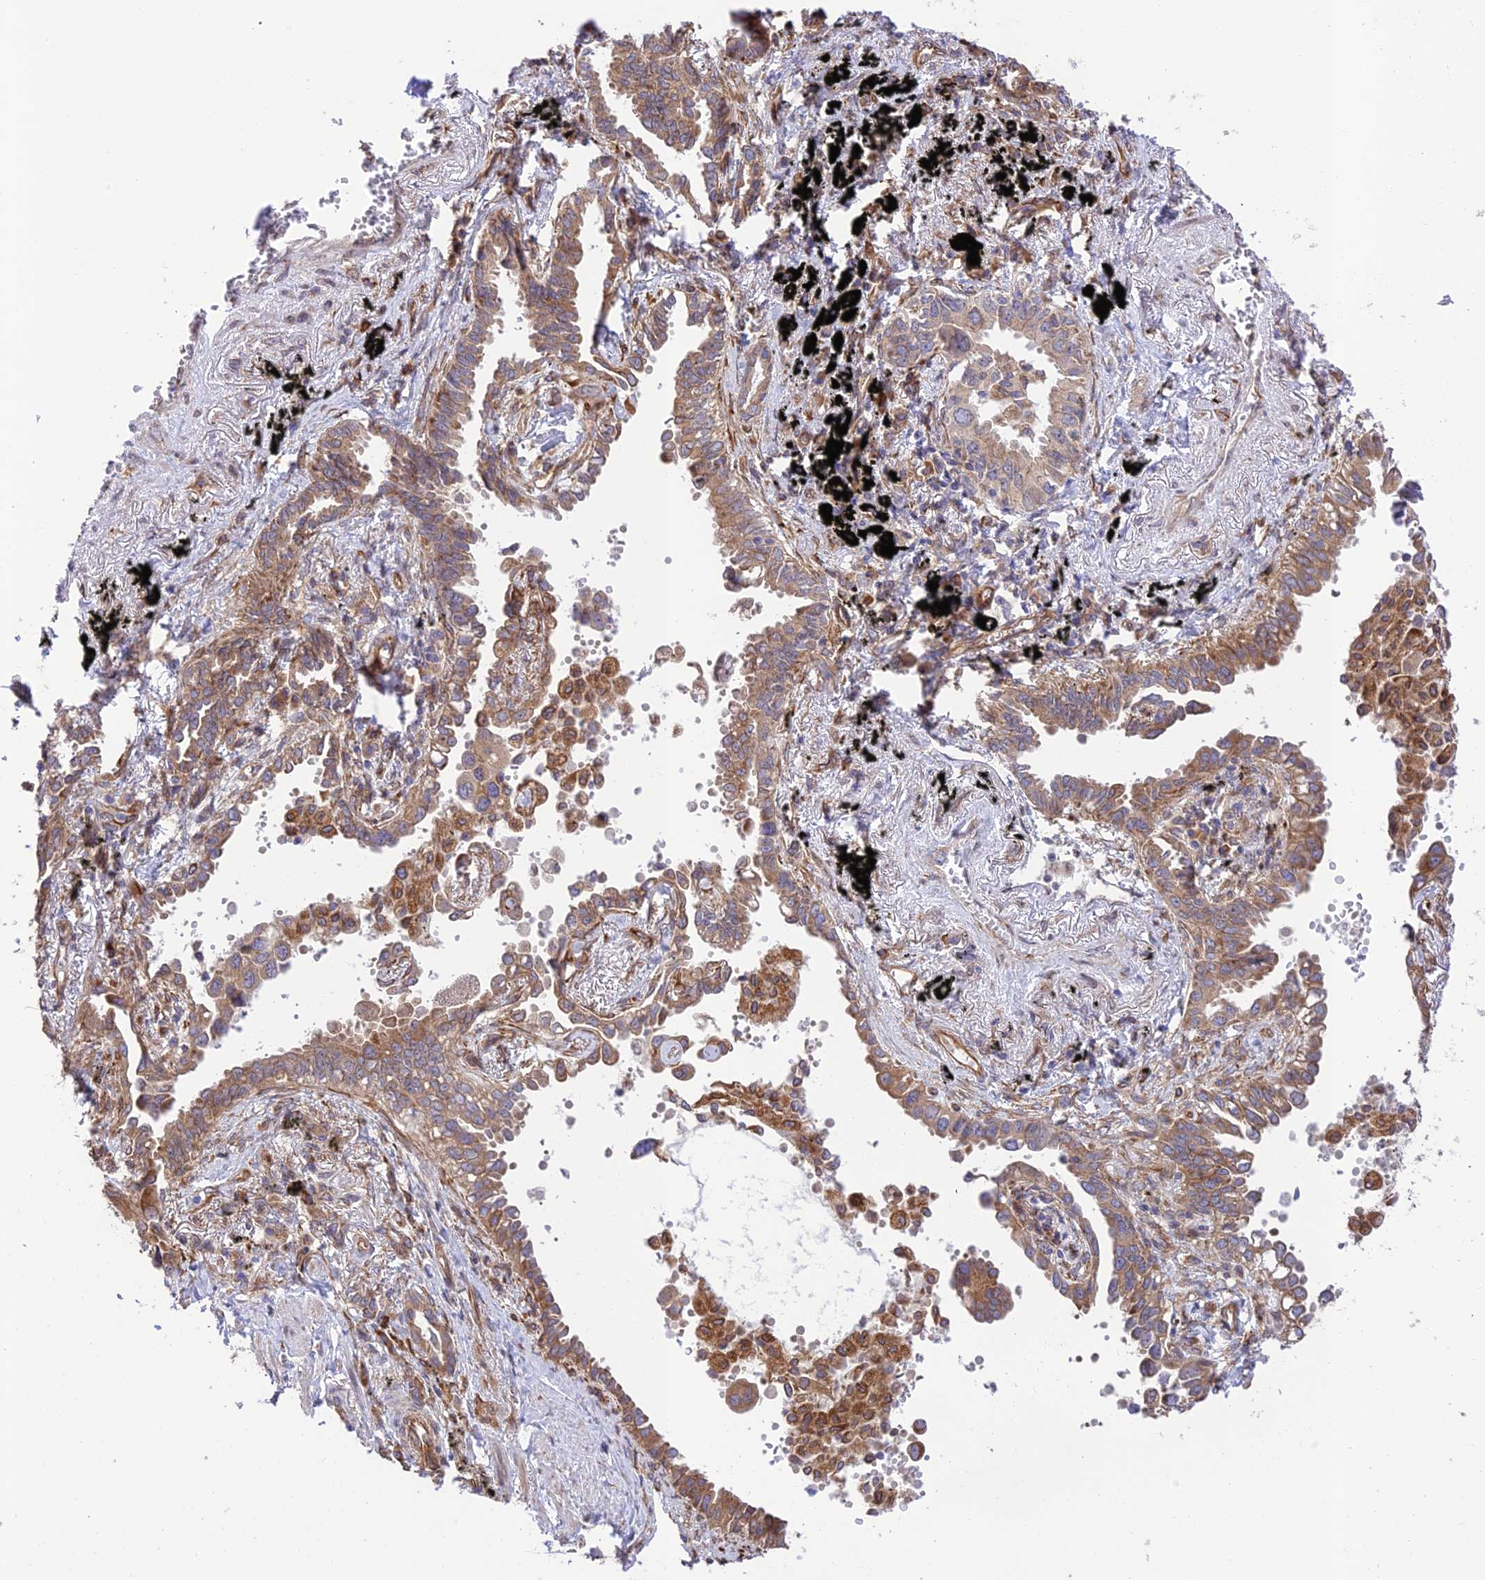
{"staining": {"intensity": "moderate", "quantity": ">75%", "location": "cytoplasmic/membranous"}, "tissue": "lung cancer", "cell_type": "Tumor cells", "image_type": "cancer", "snomed": [{"axis": "morphology", "description": "Adenocarcinoma, NOS"}, {"axis": "topography", "description": "Lung"}], "caption": "This histopathology image reveals immunohistochemistry (IHC) staining of human lung cancer, with medium moderate cytoplasmic/membranous expression in approximately >75% of tumor cells.", "gene": "EXOC3L4", "patient": {"sex": "male", "age": 67}}